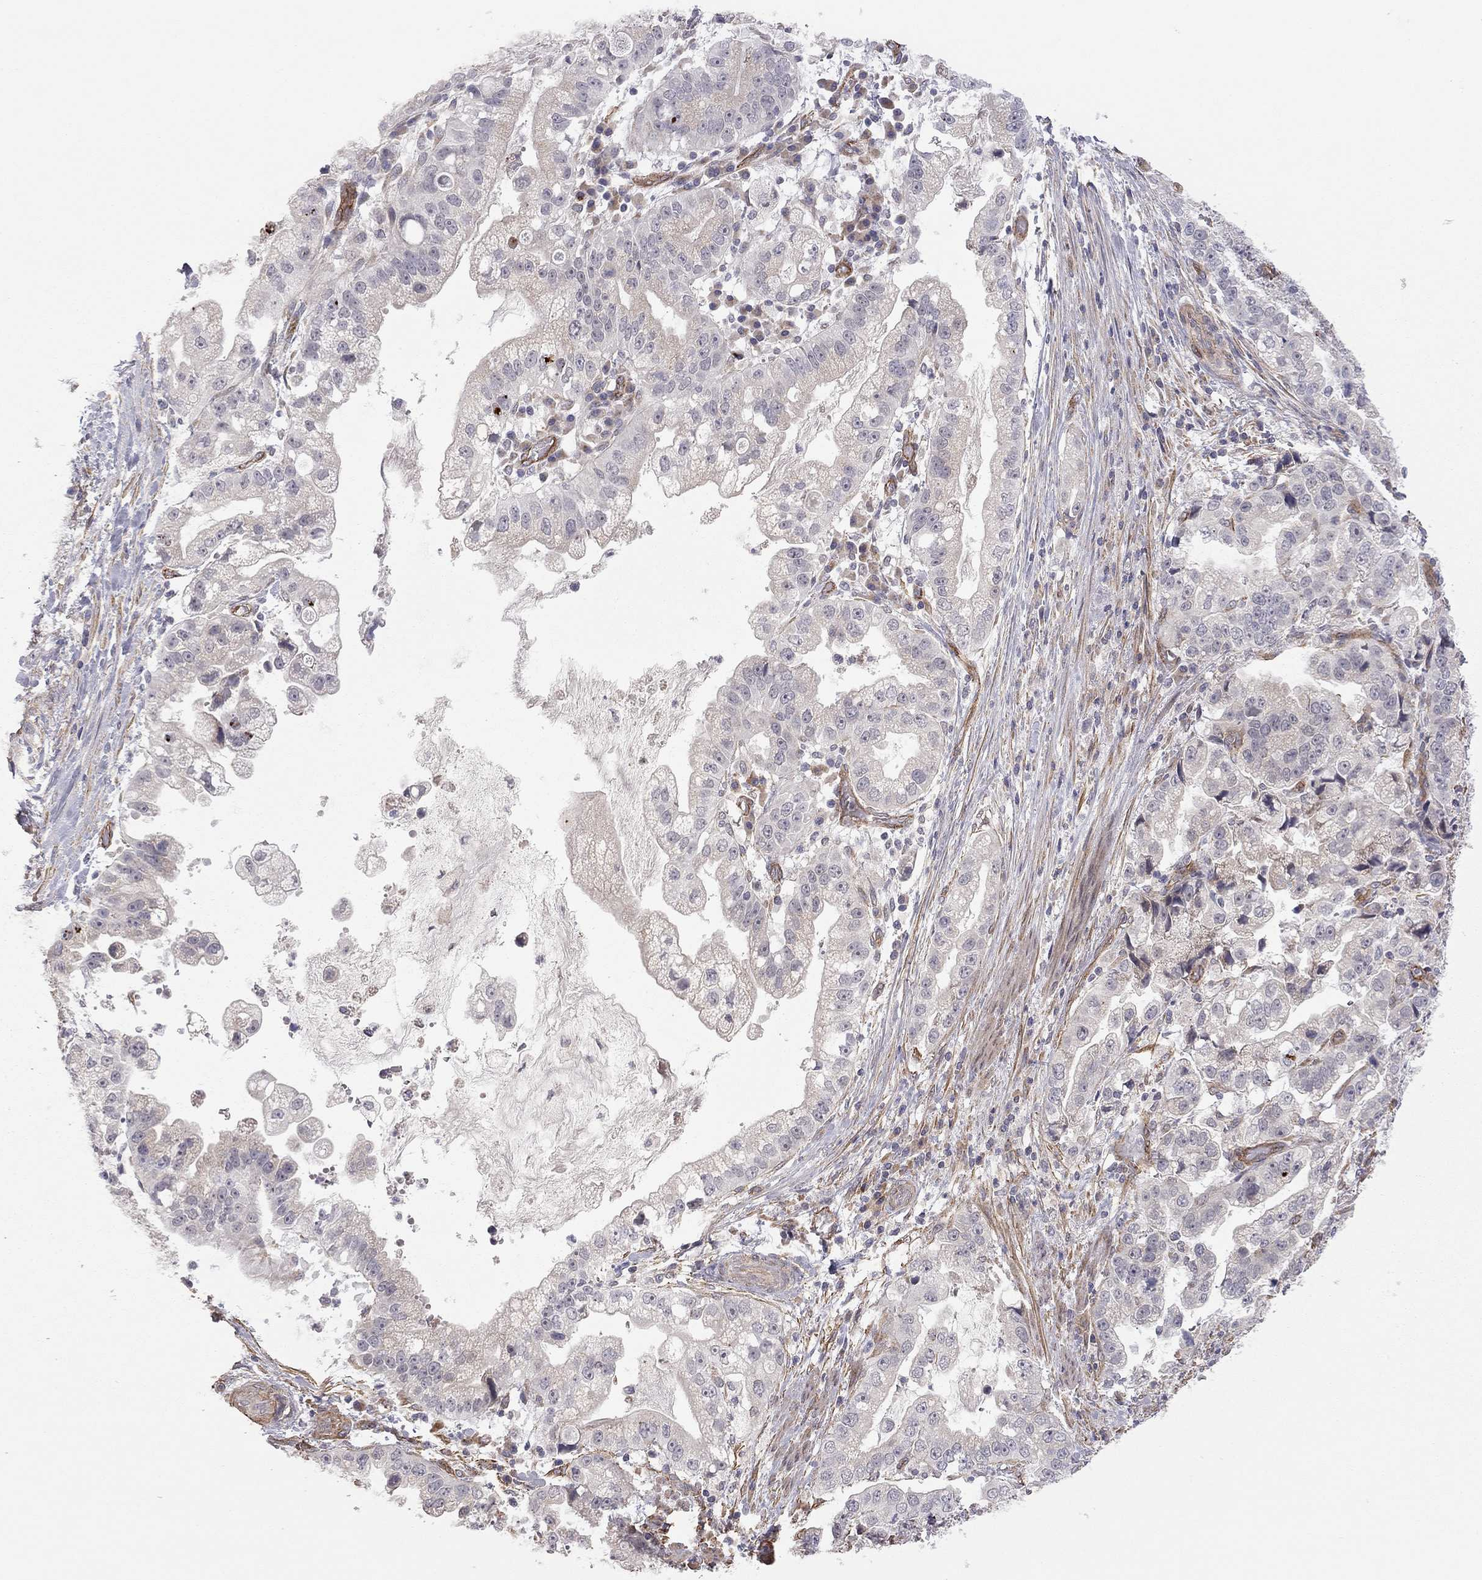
{"staining": {"intensity": "negative", "quantity": "none", "location": "none"}, "tissue": "stomach cancer", "cell_type": "Tumor cells", "image_type": "cancer", "snomed": [{"axis": "morphology", "description": "Adenocarcinoma, NOS"}, {"axis": "topography", "description": "Stomach"}], "caption": "Immunohistochemistry image of neoplastic tissue: adenocarcinoma (stomach) stained with DAB (3,3'-diaminobenzidine) demonstrates no significant protein expression in tumor cells.", "gene": "EXOC3L2", "patient": {"sex": "male", "age": 59}}